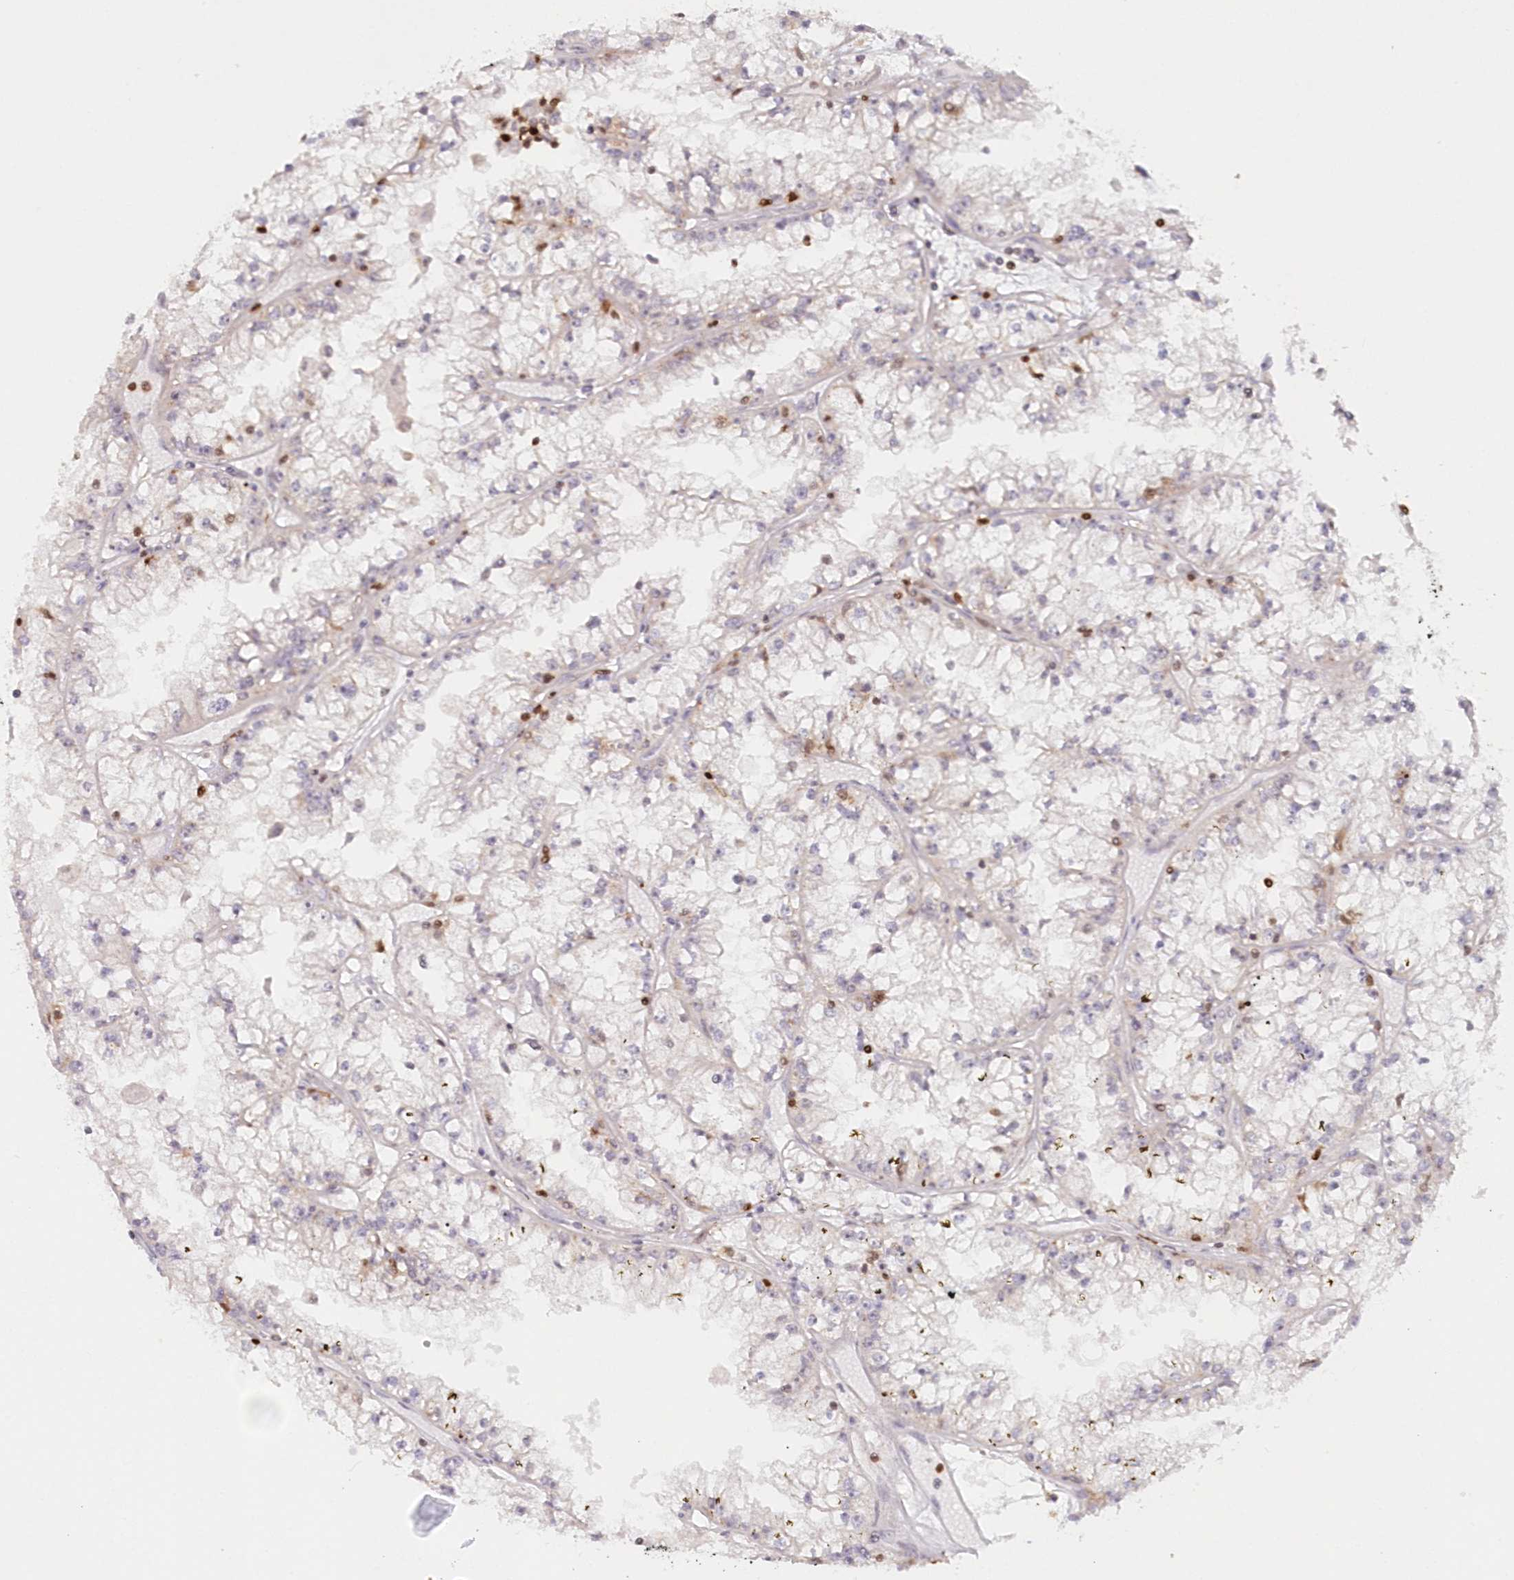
{"staining": {"intensity": "negative", "quantity": "none", "location": "none"}, "tissue": "renal cancer", "cell_type": "Tumor cells", "image_type": "cancer", "snomed": [{"axis": "morphology", "description": "Adenocarcinoma, NOS"}, {"axis": "topography", "description": "Kidney"}], "caption": "Immunohistochemistry of human renal cancer (adenocarcinoma) shows no expression in tumor cells.", "gene": "POLR2B", "patient": {"sex": "male", "age": 56}}